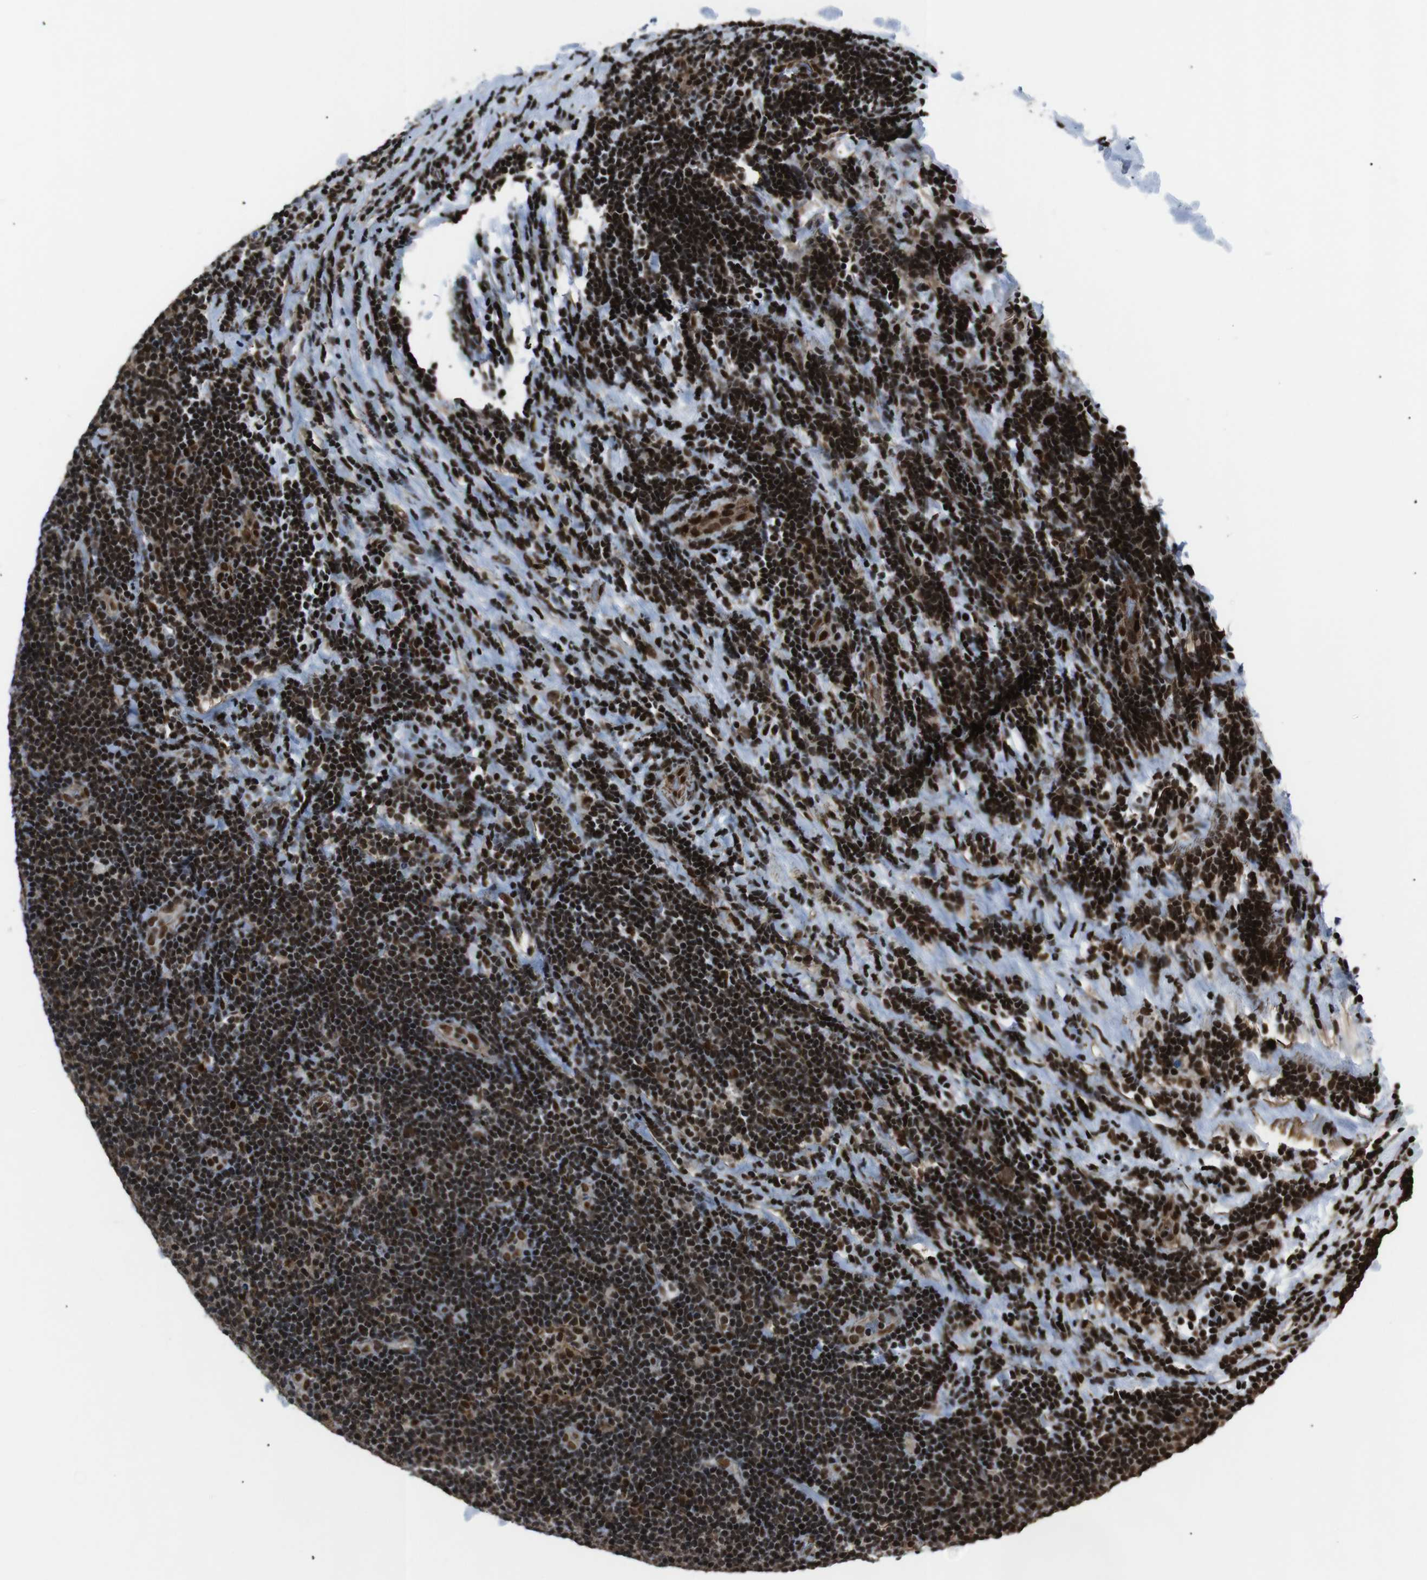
{"staining": {"intensity": "strong", "quantity": ">75%", "location": "nuclear"}, "tissue": "lymphoma", "cell_type": "Tumor cells", "image_type": "cancer", "snomed": [{"axis": "morphology", "description": "Malignant lymphoma, non-Hodgkin's type, Low grade"}, {"axis": "topography", "description": "Lymph node"}], "caption": "Malignant lymphoma, non-Hodgkin's type (low-grade) tissue shows strong nuclear staining in approximately >75% of tumor cells, visualized by immunohistochemistry. (brown staining indicates protein expression, while blue staining denotes nuclei).", "gene": "HNRNPU", "patient": {"sex": "male", "age": 83}}